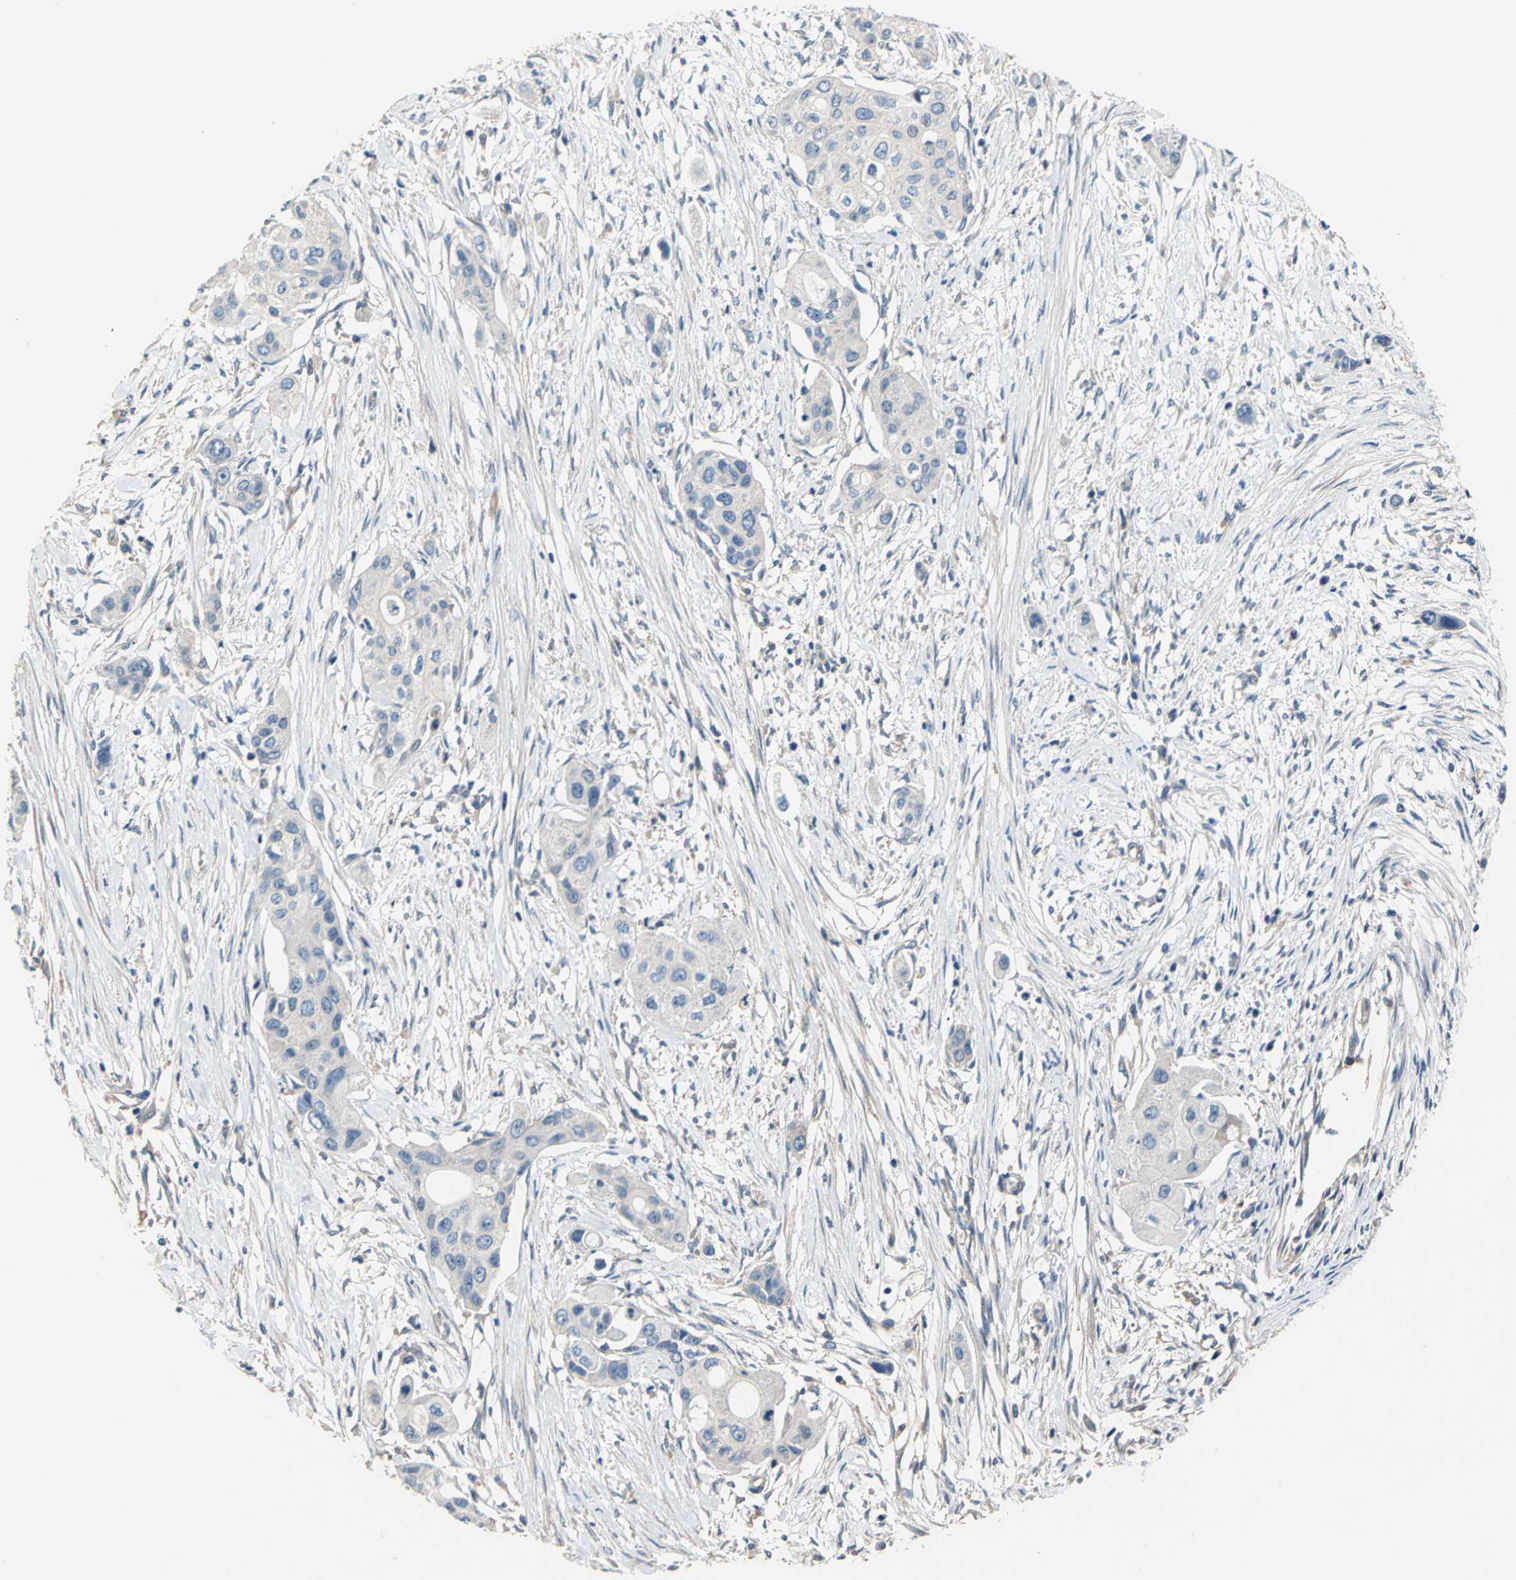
{"staining": {"intensity": "negative", "quantity": "none", "location": "none"}, "tissue": "pancreatic cancer", "cell_type": "Tumor cells", "image_type": "cancer", "snomed": [{"axis": "morphology", "description": "Adenocarcinoma, NOS"}, {"axis": "topography", "description": "Pancreas"}], "caption": "An immunohistochemistry image of pancreatic cancer is shown. There is no staining in tumor cells of pancreatic cancer.", "gene": "DDX3Y", "patient": {"sex": "female", "age": 60}}